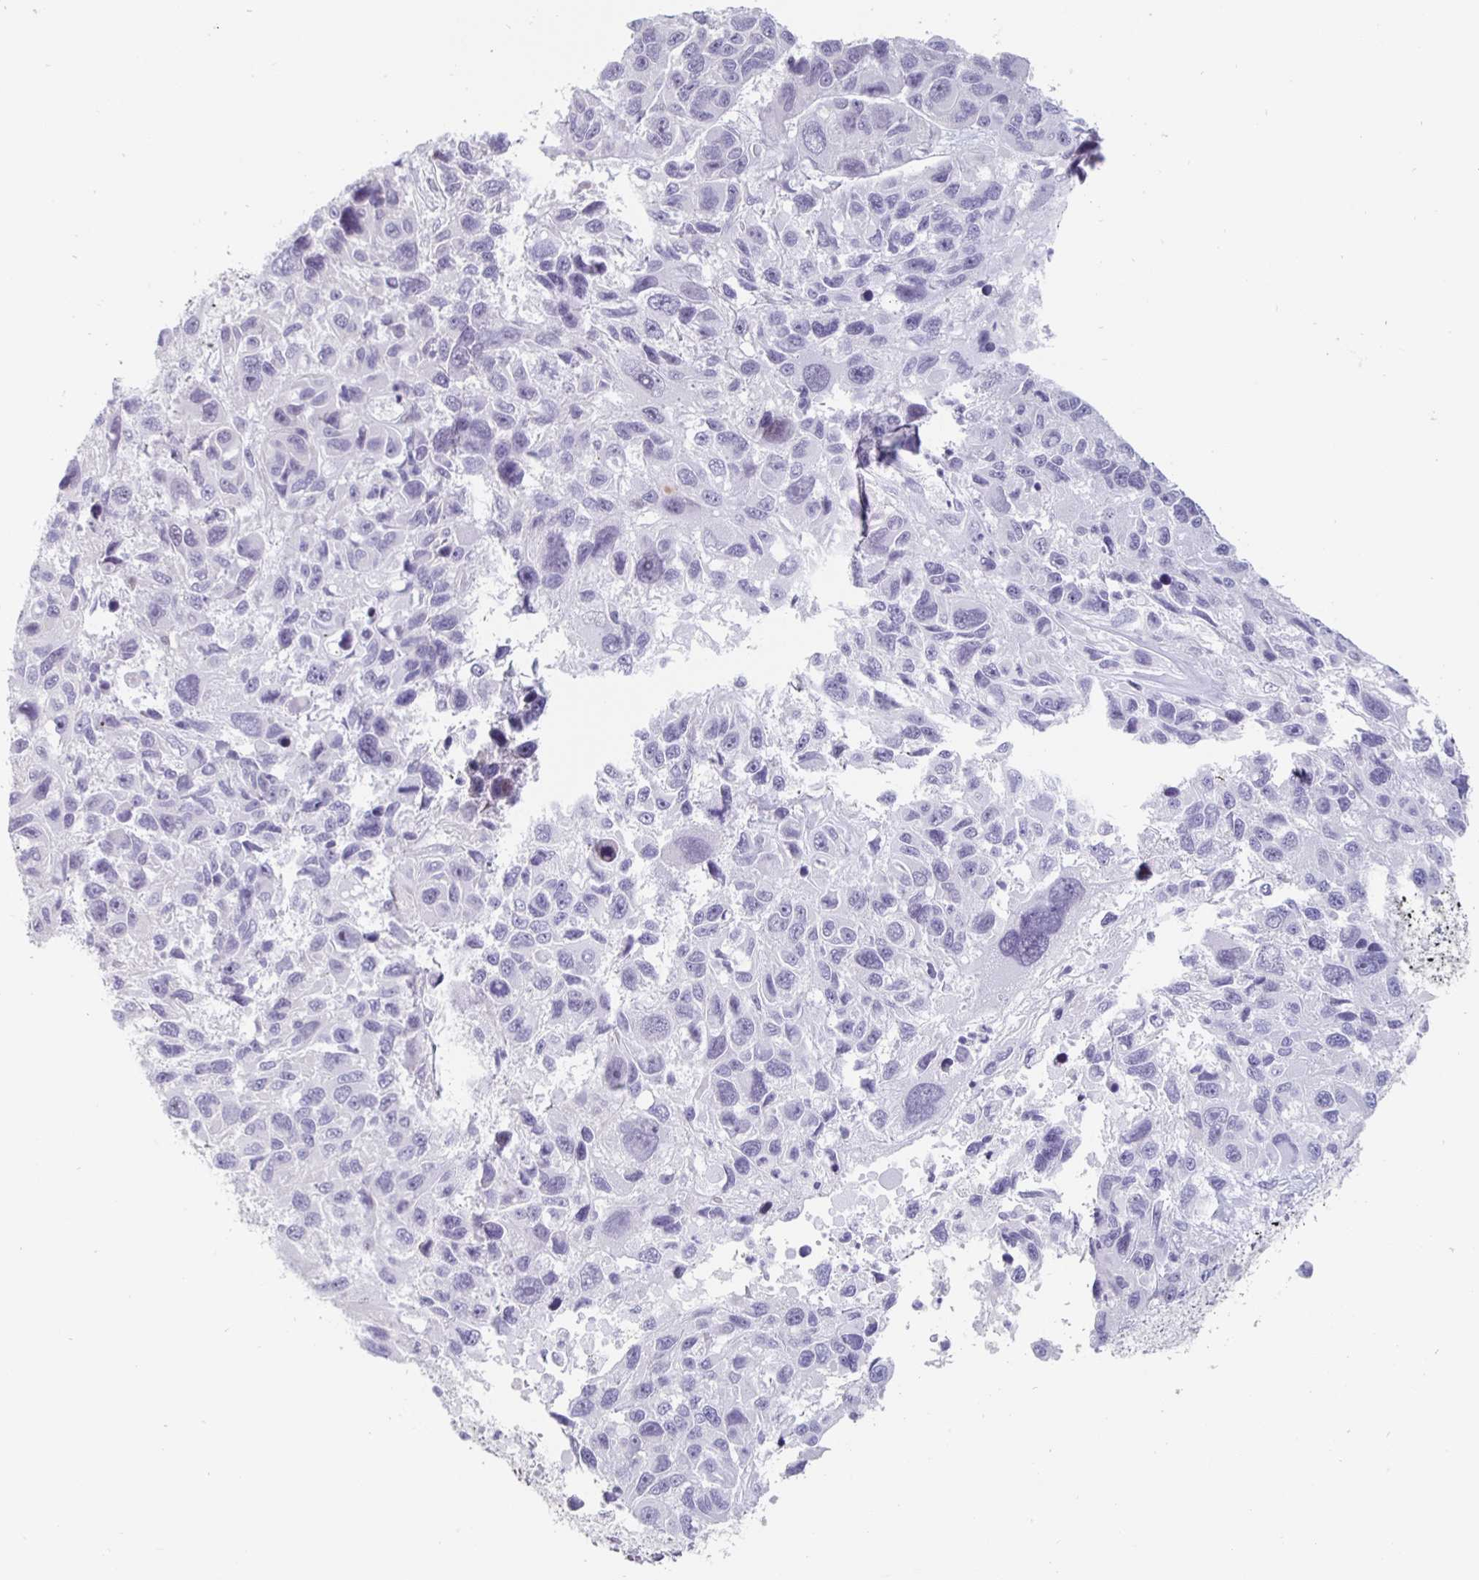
{"staining": {"intensity": "negative", "quantity": "none", "location": "none"}, "tissue": "melanoma", "cell_type": "Tumor cells", "image_type": "cancer", "snomed": [{"axis": "morphology", "description": "Malignant melanoma, NOS"}, {"axis": "topography", "description": "Skin"}], "caption": "Immunohistochemistry image of melanoma stained for a protein (brown), which demonstrates no staining in tumor cells. The staining was performed using DAB (3,3'-diaminobenzidine) to visualize the protein expression in brown, while the nuclei were stained in blue with hematoxylin (Magnification: 20x).", "gene": "OOSP2", "patient": {"sex": "male", "age": 53}}